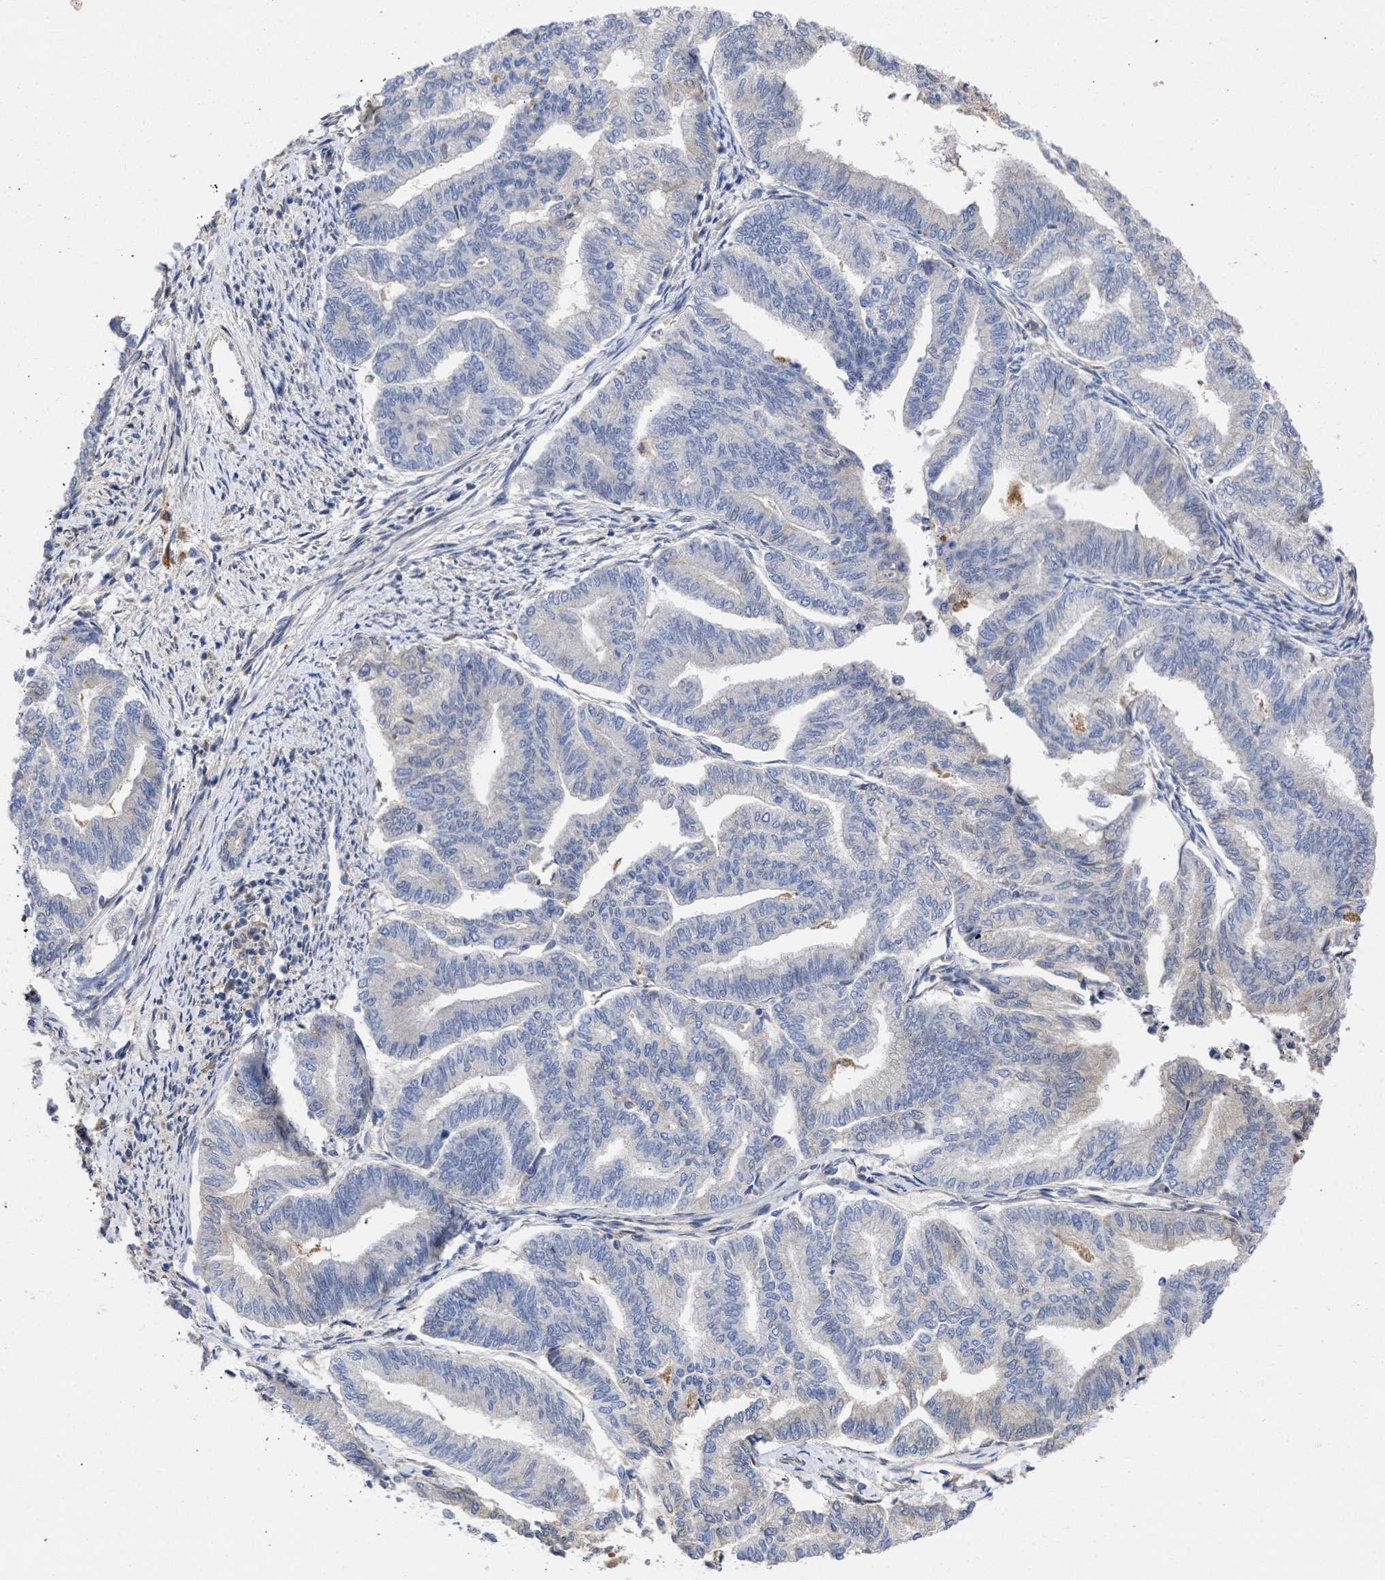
{"staining": {"intensity": "negative", "quantity": "none", "location": "none"}, "tissue": "endometrial cancer", "cell_type": "Tumor cells", "image_type": "cancer", "snomed": [{"axis": "morphology", "description": "Adenocarcinoma, NOS"}, {"axis": "topography", "description": "Endometrium"}], "caption": "This is an immunohistochemistry (IHC) micrograph of human endometrial adenocarcinoma. There is no expression in tumor cells.", "gene": "ARHGEF4", "patient": {"sex": "female", "age": 79}}